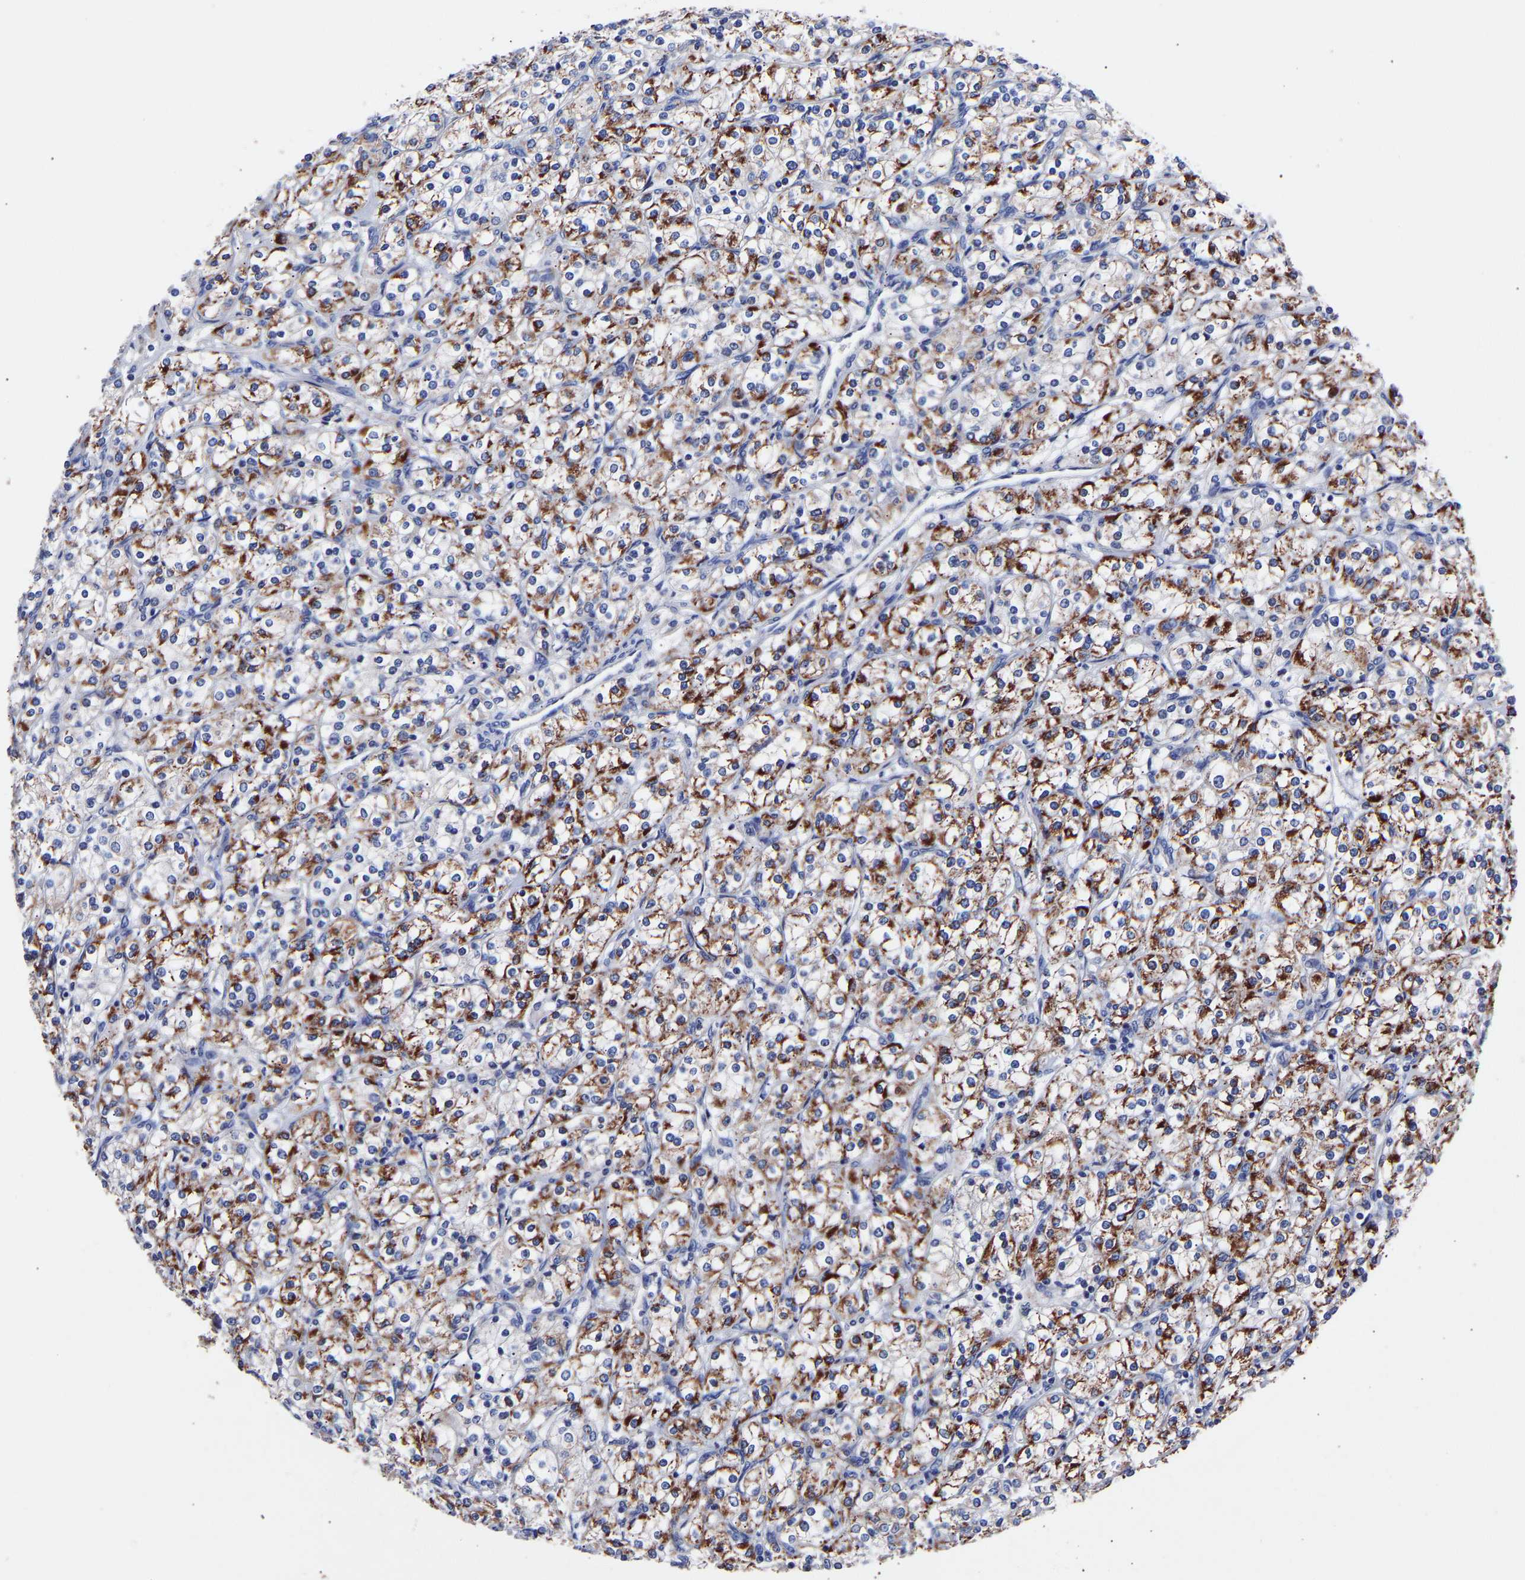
{"staining": {"intensity": "strong", "quantity": ">75%", "location": "cytoplasmic/membranous"}, "tissue": "renal cancer", "cell_type": "Tumor cells", "image_type": "cancer", "snomed": [{"axis": "morphology", "description": "Adenocarcinoma, NOS"}, {"axis": "topography", "description": "Kidney"}], "caption": "About >75% of tumor cells in adenocarcinoma (renal) show strong cytoplasmic/membranous protein staining as visualized by brown immunohistochemical staining.", "gene": "SEM1", "patient": {"sex": "male", "age": 77}}